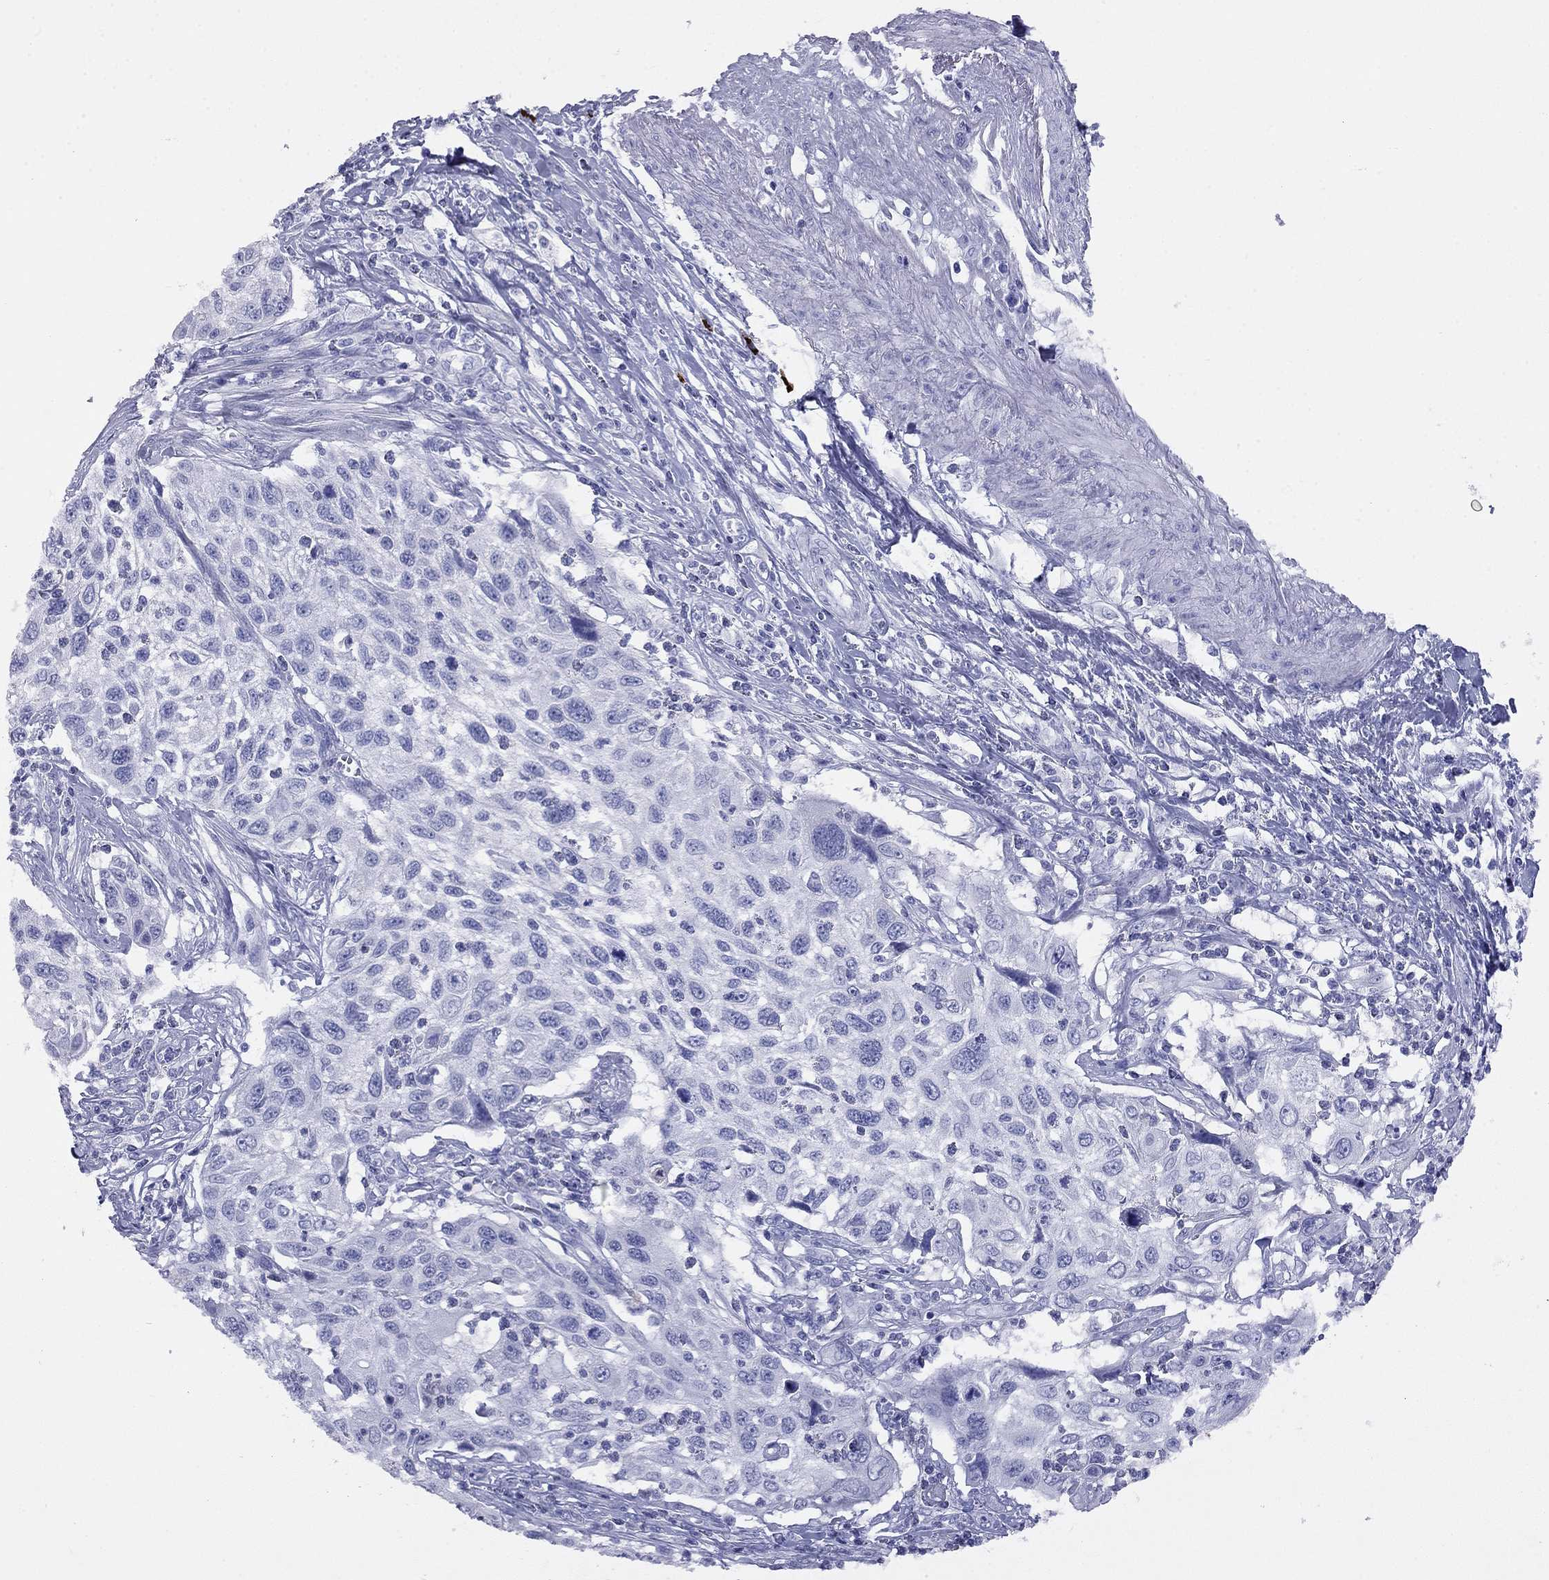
{"staining": {"intensity": "negative", "quantity": "none", "location": "none"}, "tissue": "cervical cancer", "cell_type": "Tumor cells", "image_type": "cancer", "snomed": [{"axis": "morphology", "description": "Squamous cell carcinoma, NOS"}, {"axis": "topography", "description": "Cervix"}], "caption": "Tumor cells show no significant expression in cervical squamous cell carcinoma.", "gene": "KLRG1", "patient": {"sex": "female", "age": 70}}